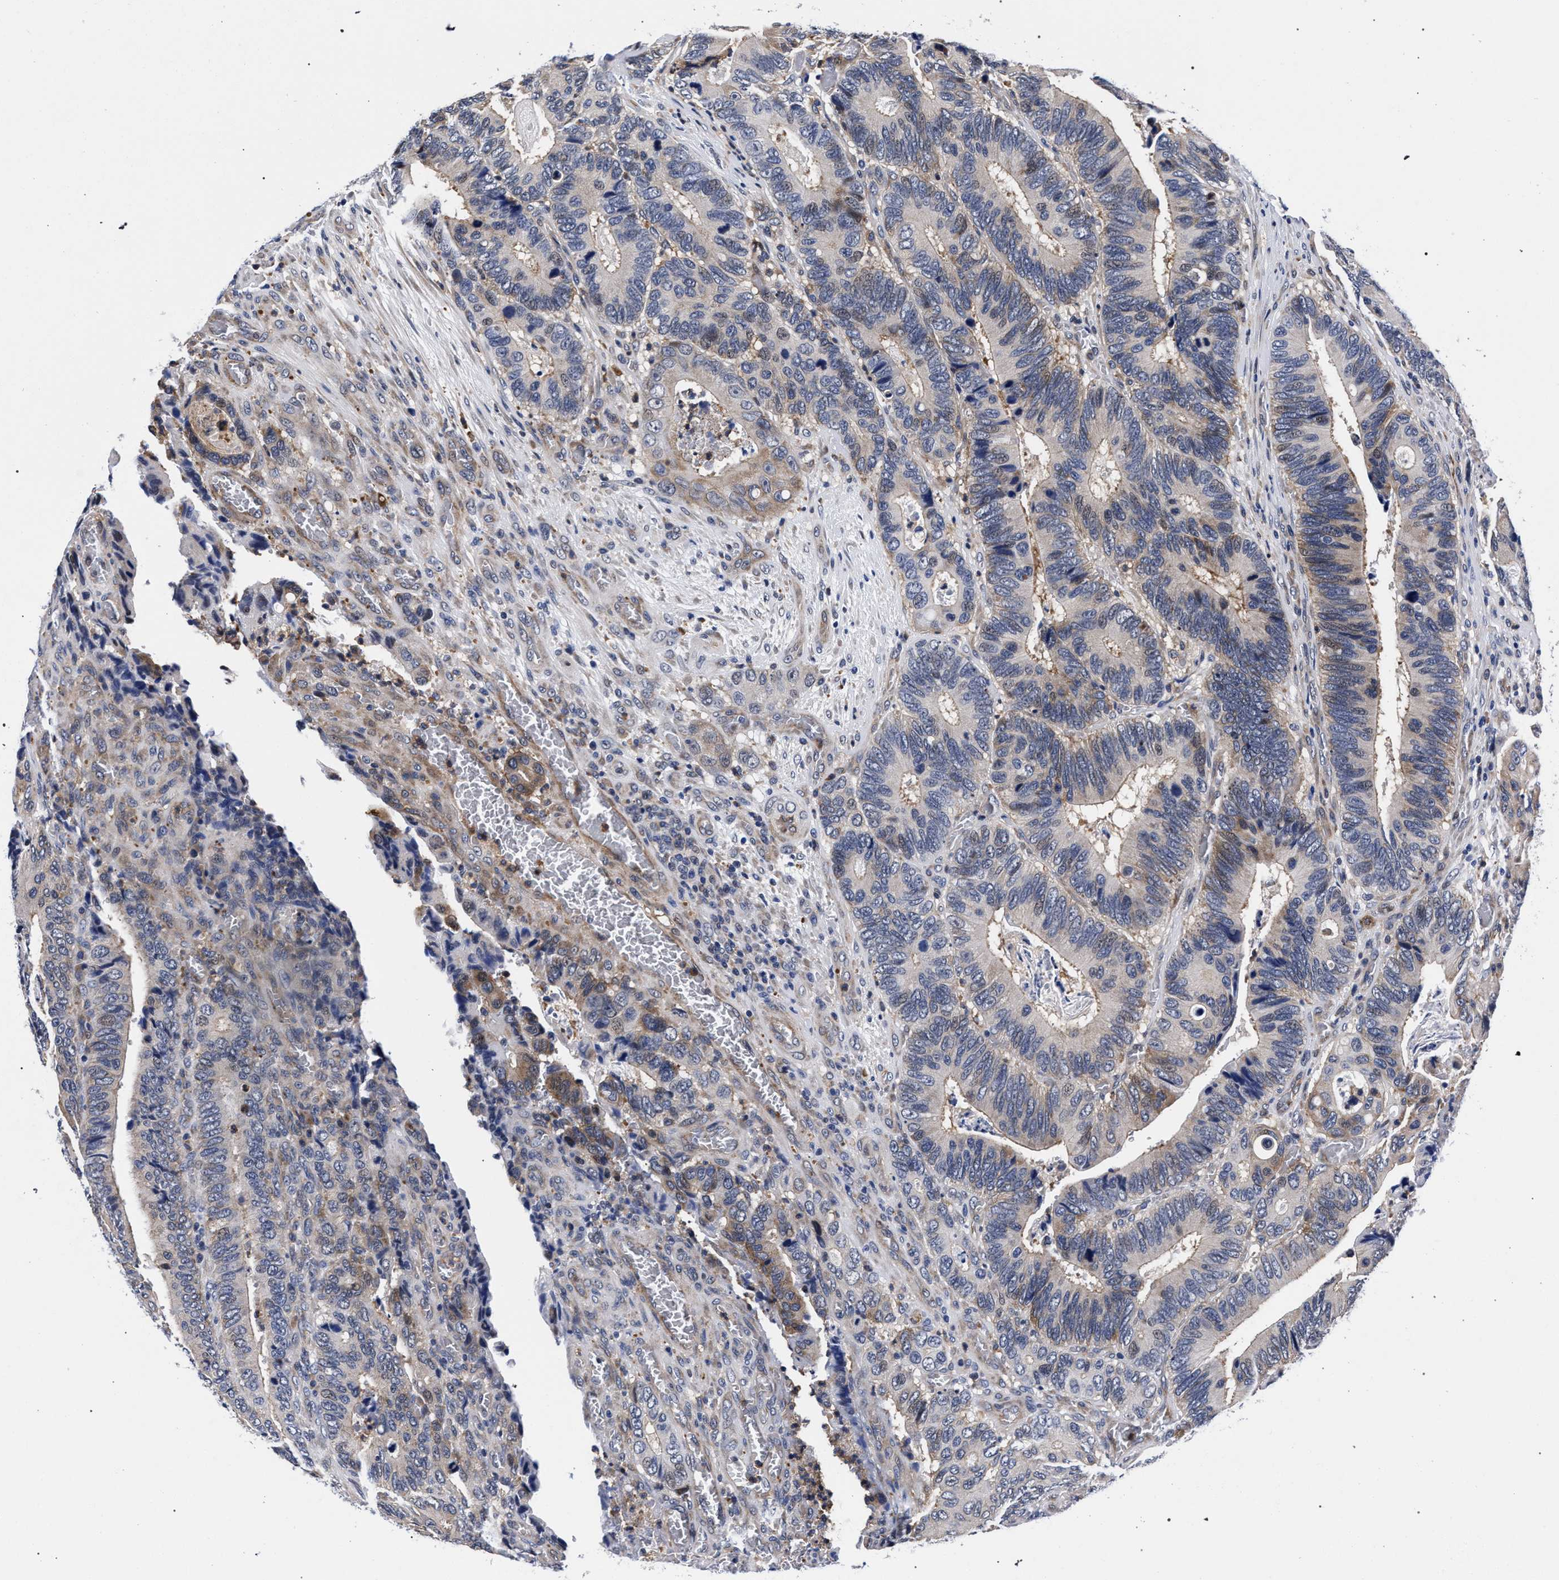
{"staining": {"intensity": "weak", "quantity": "<25%", "location": "cytoplasmic/membranous,nuclear"}, "tissue": "colorectal cancer", "cell_type": "Tumor cells", "image_type": "cancer", "snomed": [{"axis": "morphology", "description": "Adenocarcinoma, NOS"}, {"axis": "topography", "description": "Colon"}], "caption": "High power microscopy image of an immunohistochemistry image of colorectal cancer, revealing no significant positivity in tumor cells.", "gene": "ZNF462", "patient": {"sex": "male", "age": 72}}